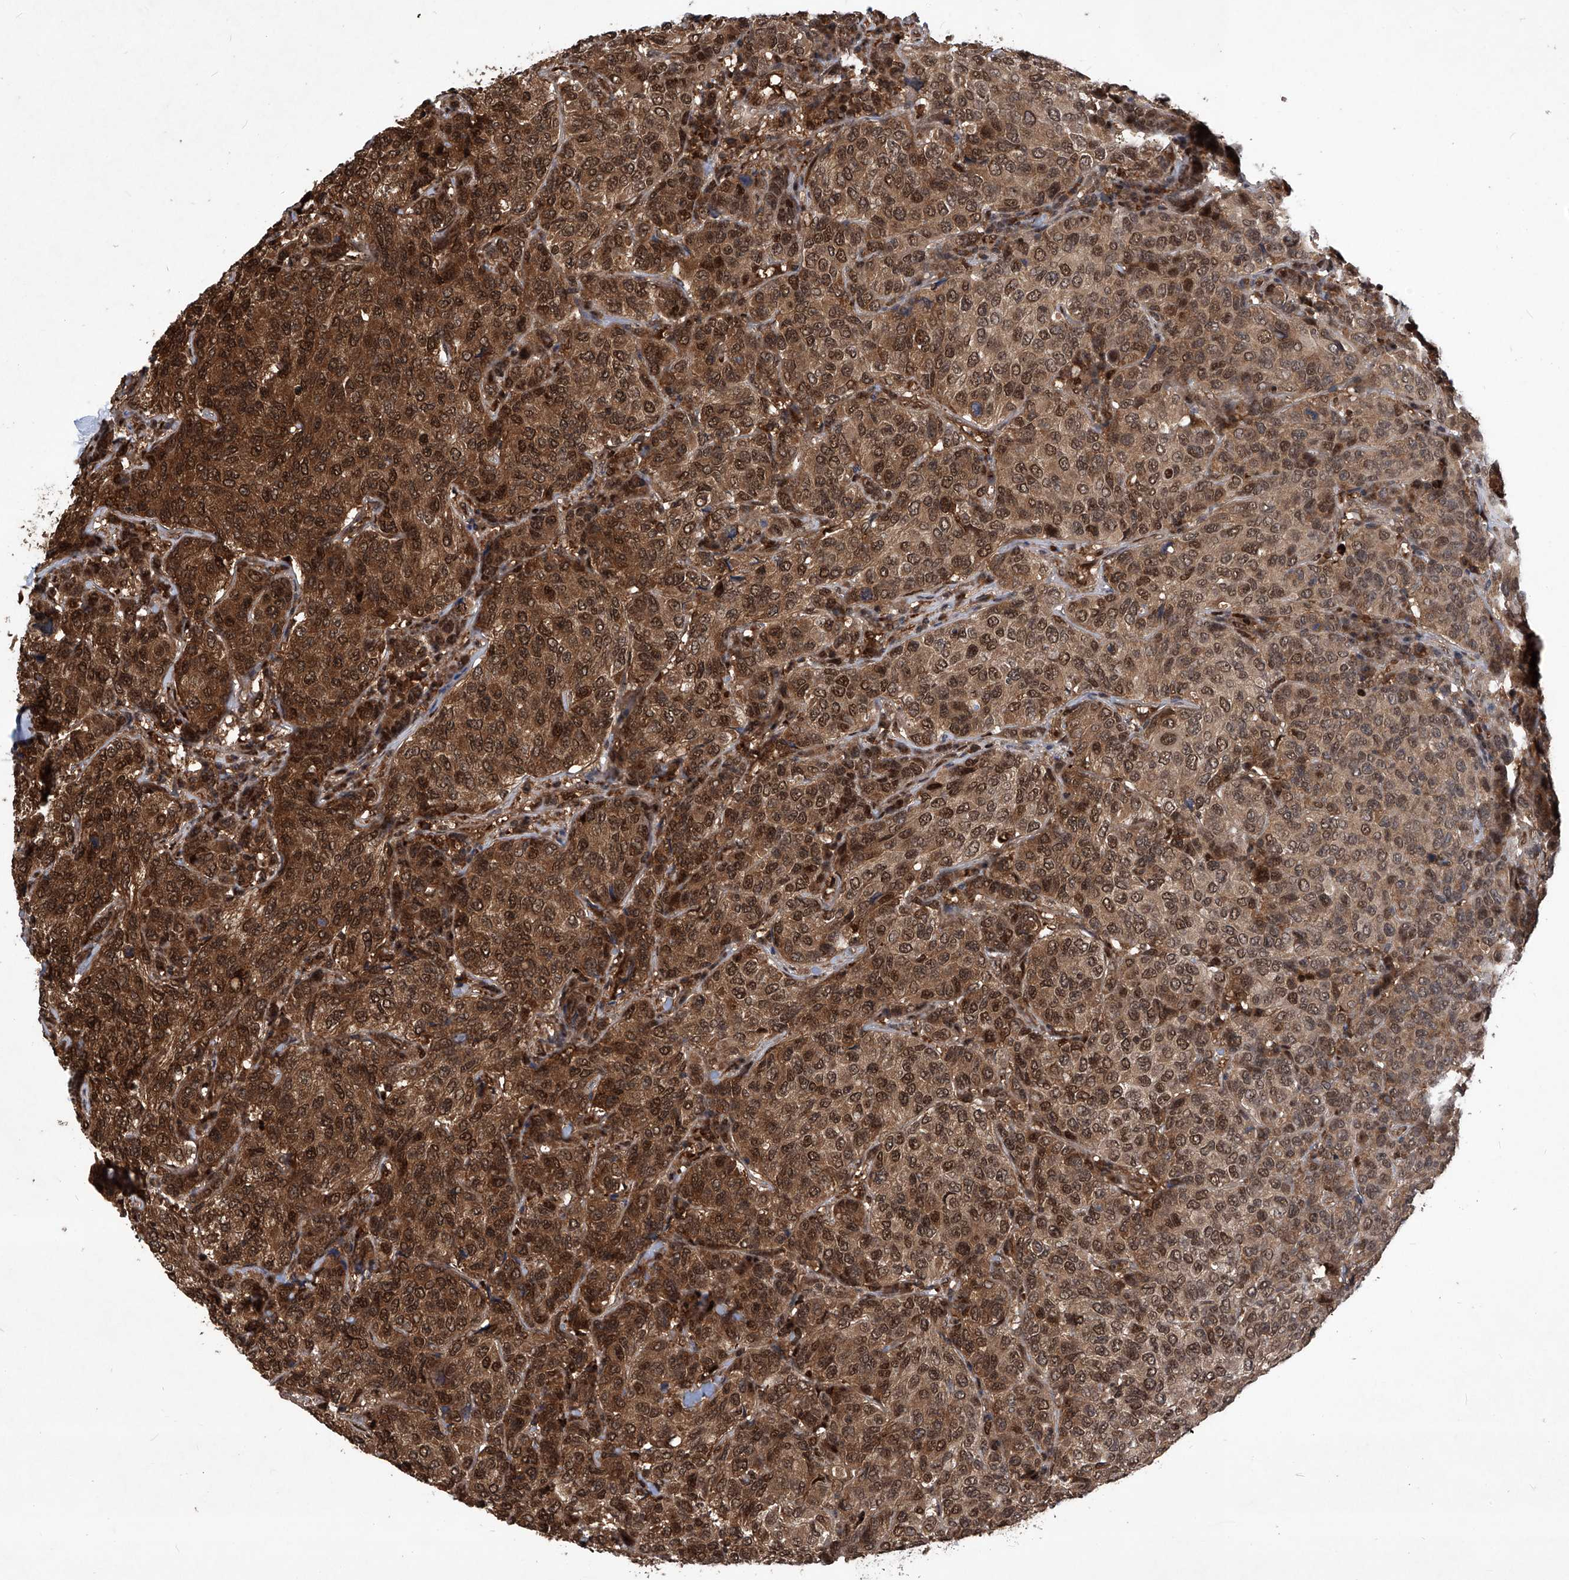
{"staining": {"intensity": "strong", "quantity": ">75%", "location": "cytoplasmic/membranous,nuclear"}, "tissue": "breast cancer", "cell_type": "Tumor cells", "image_type": "cancer", "snomed": [{"axis": "morphology", "description": "Duct carcinoma"}, {"axis": "topography", "description": "Breast"}], "caption": "Immunohistochemical staining of human breast invasive ductal carcinoma demonstrates high levels of strong cytoplasmic/membranous and nuclear staining in approximately >75% of tumor cells. Using DAB (brown) and hematoxylin (blue) stains, captured at high magnification using brightfield microscopy.", "gene": "PSMB1", "patient": {"sex": "female", "age": 55}}